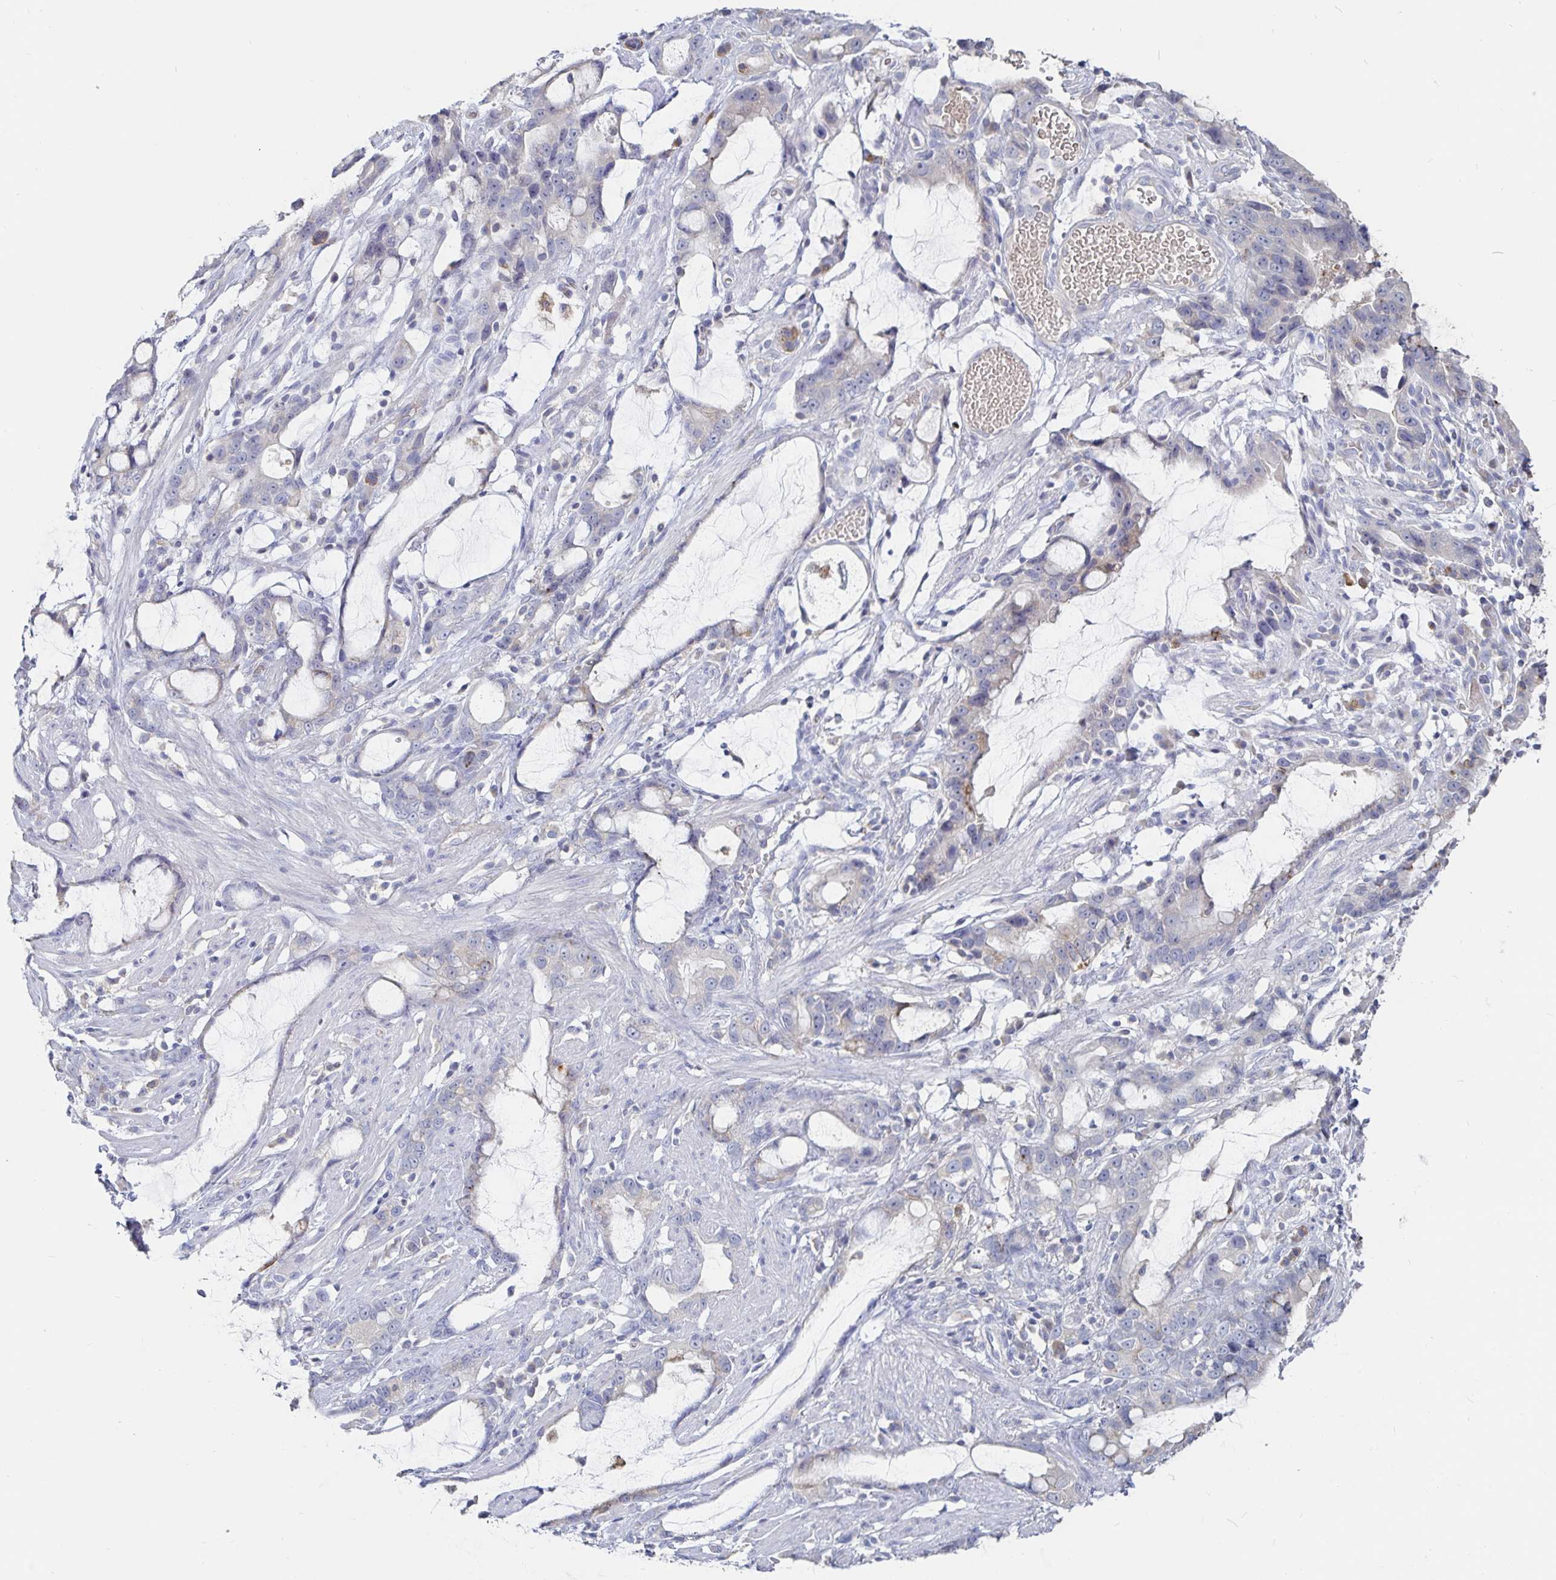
{"staining": {"intensity": "negative", "quantity": "none", "location": "none"}, "tissue": "stomach cancer", "cell_type": "Tumor cells", "image_type": "cancer", "snomed": [{"axis": "morphology", "description": "Adenocarcinoma, NOS"}, {"axis": "topography", "description": "Stomach"}], "caption": "Stomach cancer was stained to show a protein in brown. There is no significant positivity in tumor cells. The staining is performed using DAB (3,3'-diaminobenzidine) brown chromogen with nuclei counter-stained in using hematoxylin.", "gene": "SPPL3", "patient": {"sex": "male", "age": 55}}